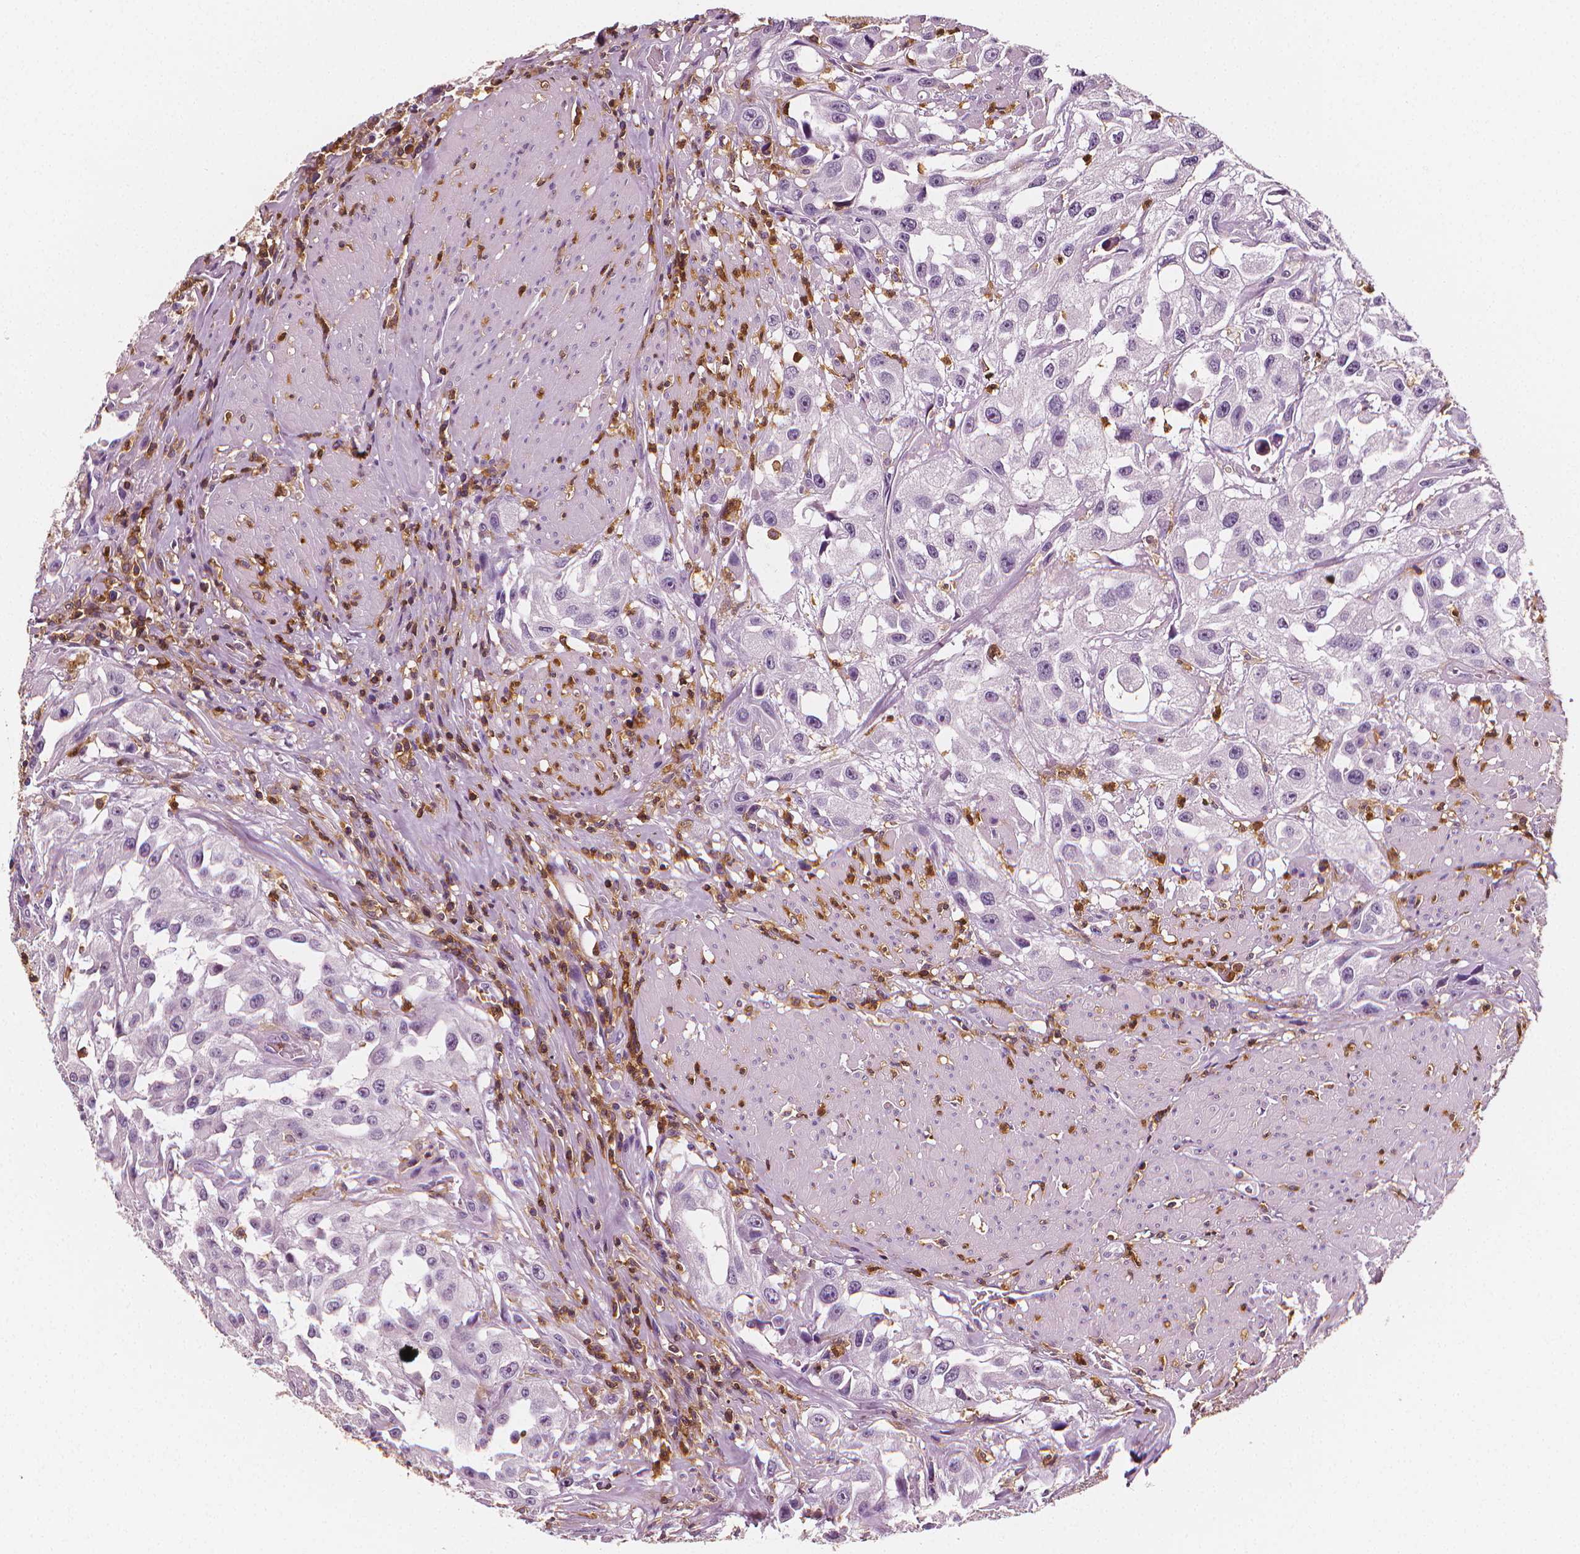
{"staining": {"intensity": "negative", "quantity": "none", "location": "none"}, "tissue": "urothelial cancer", "cell_type": "Tumor cells", "image_type": "cancer", "snomed": [{"axis": "morphology", "description": "Urothelial carcinoma, High grade"}, {"axis": "topography", "description": "Urinary bladder"}], "caption": "IHC image of urothelial cancer stained for a protein (brown), which demonstrates no positivity in tumor cells.", "gene": "PTPRC", "patient": {"sex": "male", "age": 79}}